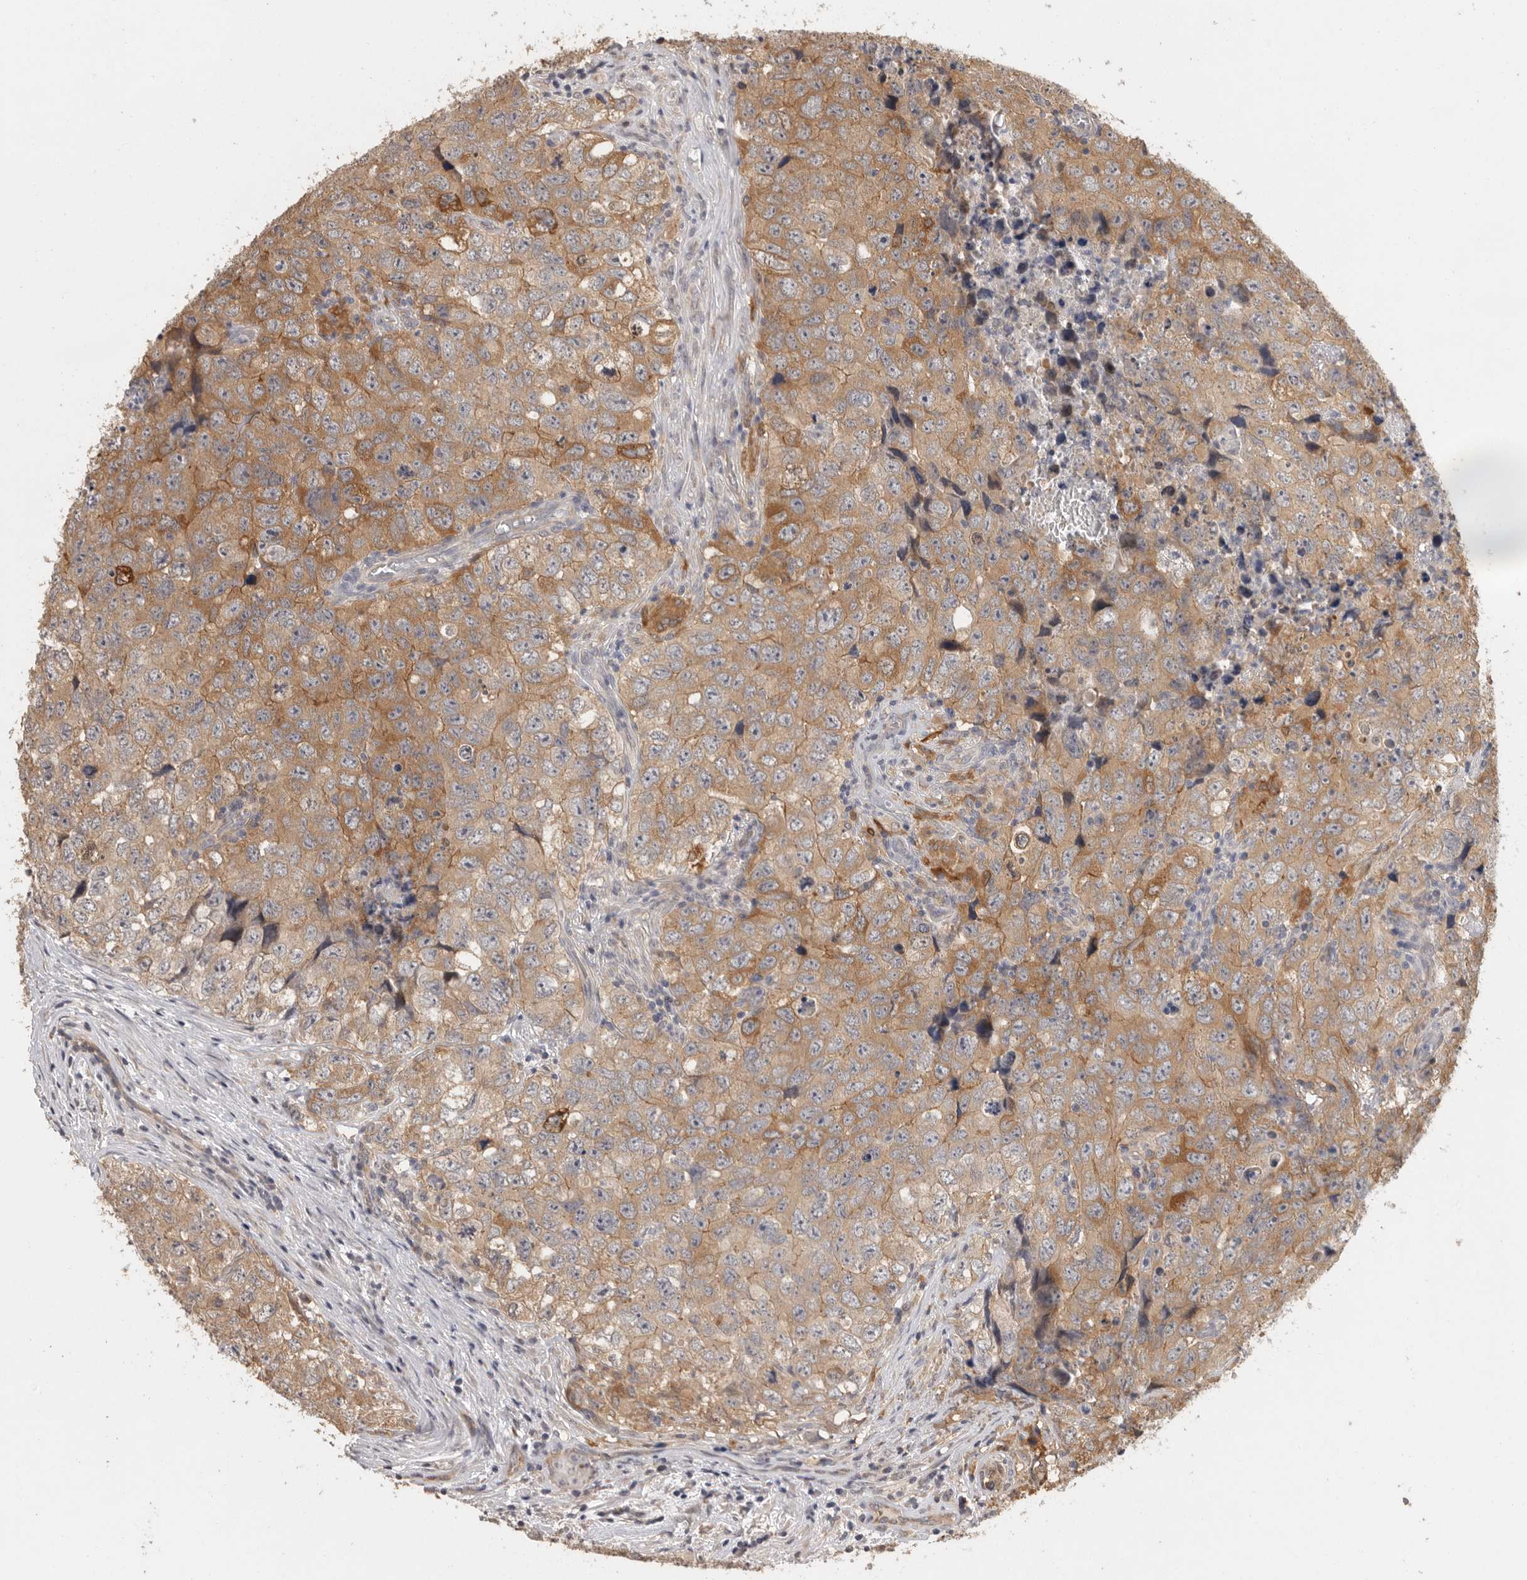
{"staining": {"intensity": "moderate", "quantity": "25%-75%", "location": "cytoplasmic/membranous"}, "tissue": "testis cancer", "cell_type": "Tumor cells", "image_type": "cancer", "snomed": [{"axis": "morphology", "description": "Seminoma, NOS"}, {"axis": "morphology", "description": "Carcinoma, Embryonal, NOS"}, {"axis": "topography", "description": "Testis"}], "caption": "Immunohistochemical staining of human embryonal carcinoma (testis) displays medium levels of moderate cytoplasmic/membranous protein staining in about 25%-75% of tumor cells.", "gene": "BAIAP2", "patient": {"sex": "male", "age": 43}}